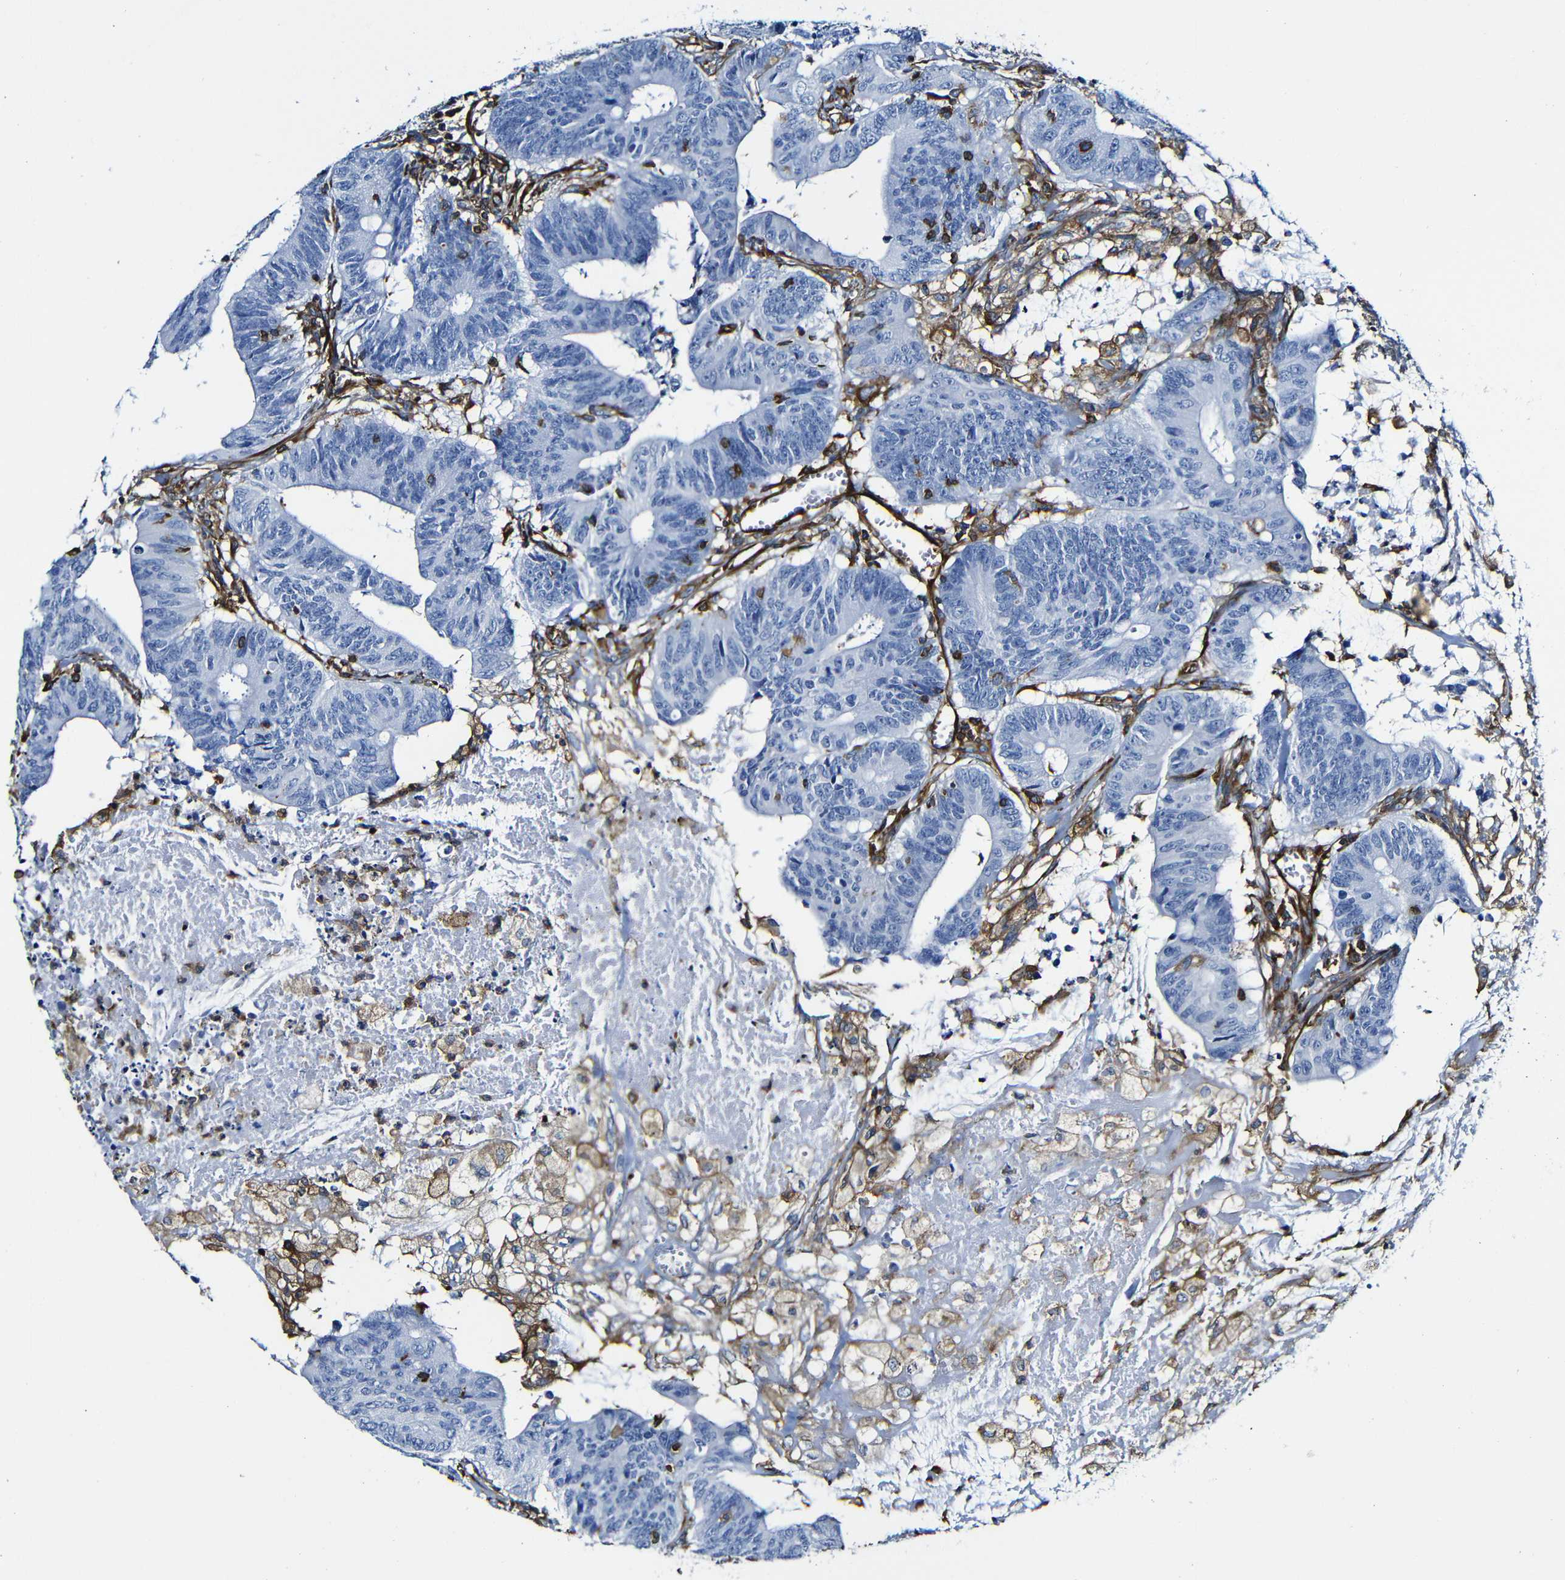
{"staining": {"intensity": "negative", "quantity": "none", "location": "none"}, "tissue": "colorectal cancer", "cell_type": "Tumor cells", "image_type": "cancer", "snomed": [{"axis": "morphology", "description": "Adenocarcinoma, NOS"}, {"axis": "topography", "description": "Colon"}], "caption": "Immunohistochemistry histopathology image of human colorectal cancer (adenocarcinoma) stained for a protein (brown), which reveals no expression in tumor cells.", "gene": "MSN", "patient": {"sex": "male", "age": 45}}